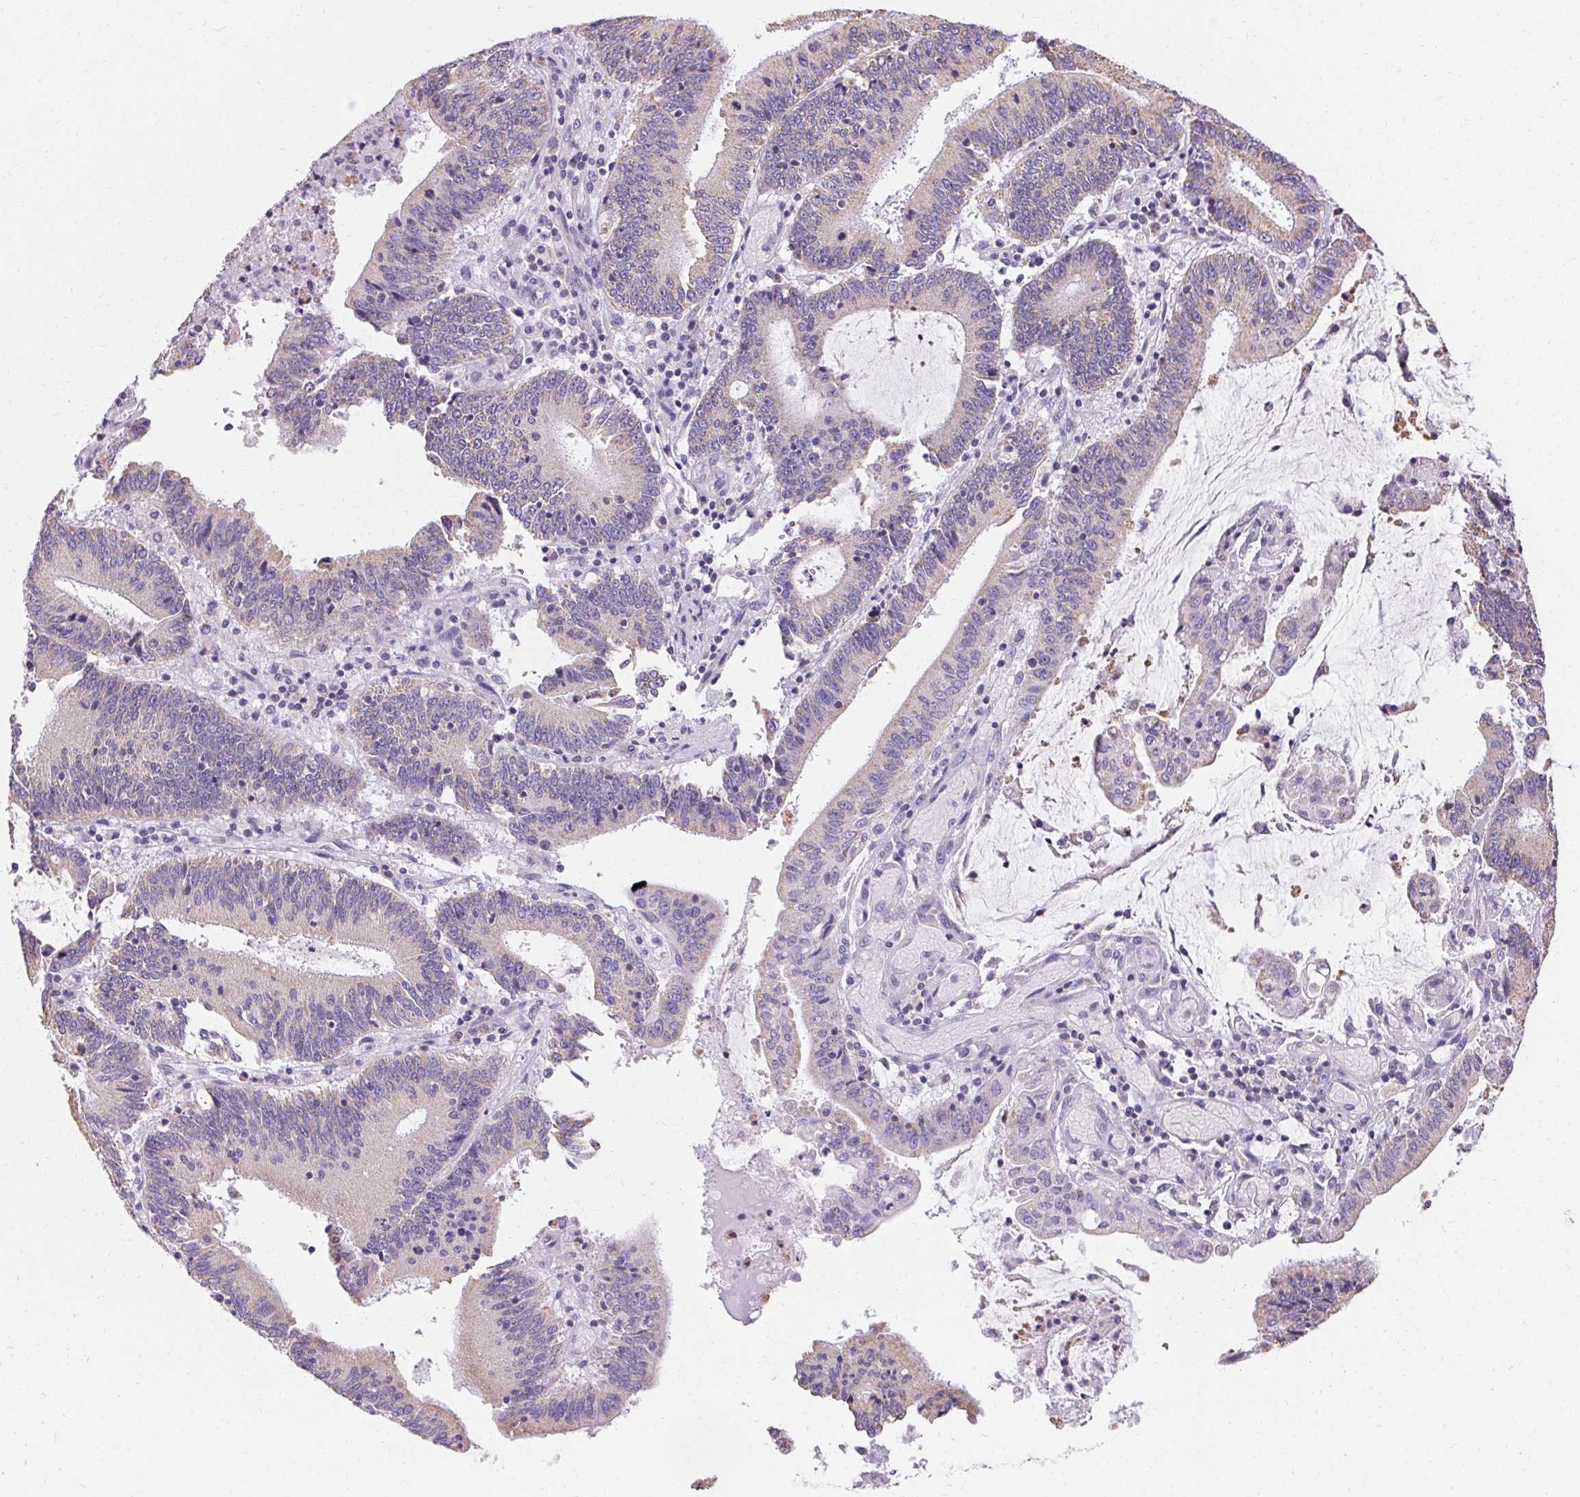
{"staining": {"intensity": "weak", "quantity": "<25%", "location": "cytoplasmic/membranous"}, "tissue": "stomach cancer", "cell_type": "Tumor cells", "image_type": "cancer", "snomed": [{"axis": "morphology", "description": "Adenocarcinoma, NOS"}, {"axis": "topography", "description": "Stomach, upper"}], "caption": "Immunohistochemical staining of human stomach cancer (adenocarcinoma) exhibits no significant expression in tumor cells.", "gene": "ASGR2", "patient": {"sex": "male", "age": 68}}